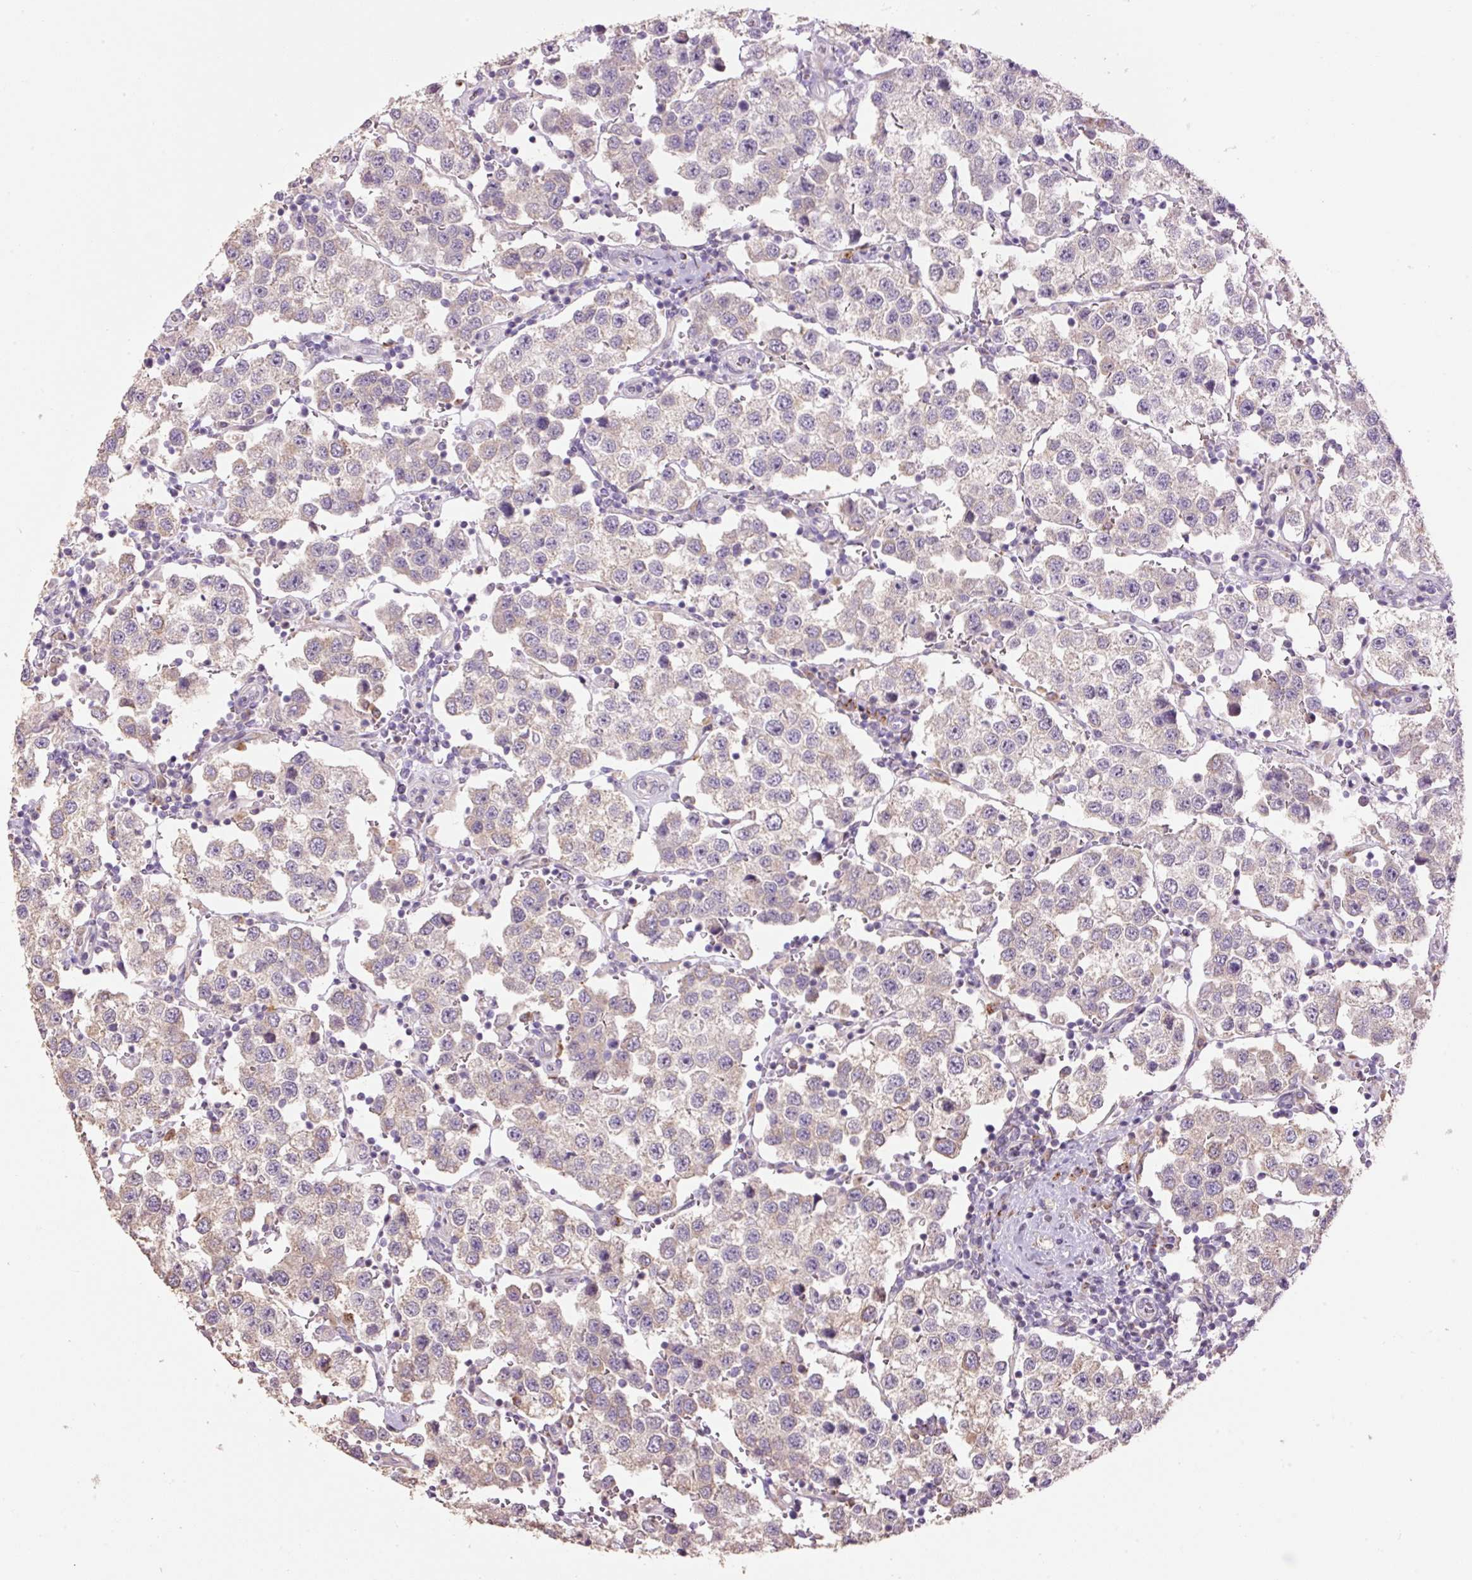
{"staining": {"intensity": "weak", "quantity": "25%-75%", "location": "cytoplasmic/membranous"}, "tissue": "testis cancer", "cell_type": "Tumor cells", "image_type": "cancer", "snomed": [{"axis": "morphology", "description": "Seminoma, NOS"}, {"axis": "topography", "description": "Testis"}], "caption": "A brown stain labels weak cytoplasmic/membranous staining of a protein in human testis cancer (seminoma) tumor cells.", "gene": "HAX1", "patient": {"sex": "male", "age": 37}}